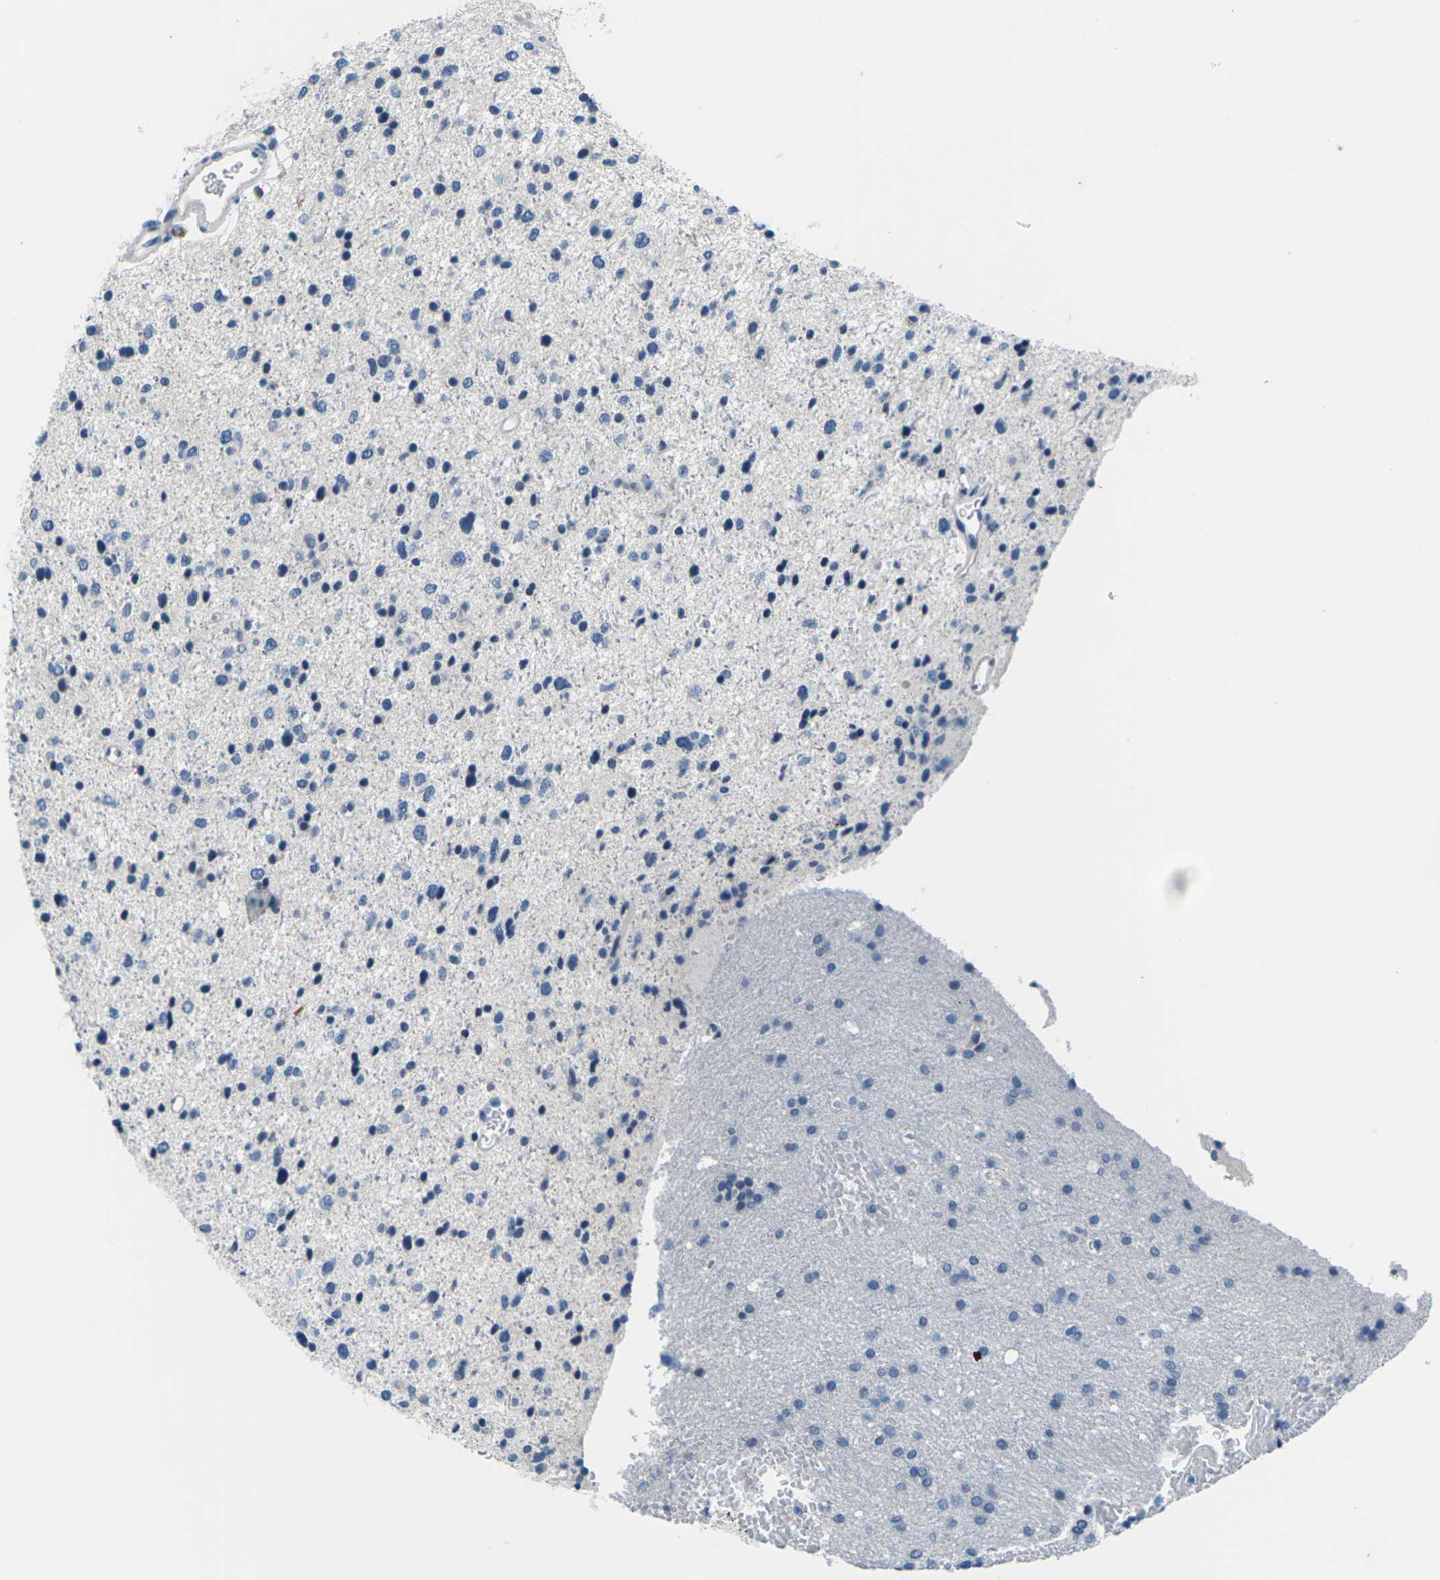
{"staining": {"intensity": "negative", "quantity": "none", "location": "none"}, "tissue": "glioma", "cell_type": "Tumor cells", "image_type": "cancer", "snomed": [{"axis": "morphology", "description": "Glioma, malignant, Low grade"}, {"axis": "topography", "description": "Brain"}], "caption": "The image demonstrates no staining of tumor cells in glioma.", "gene": "UMOD", "patient": {"sex": "female", "age": 37}}